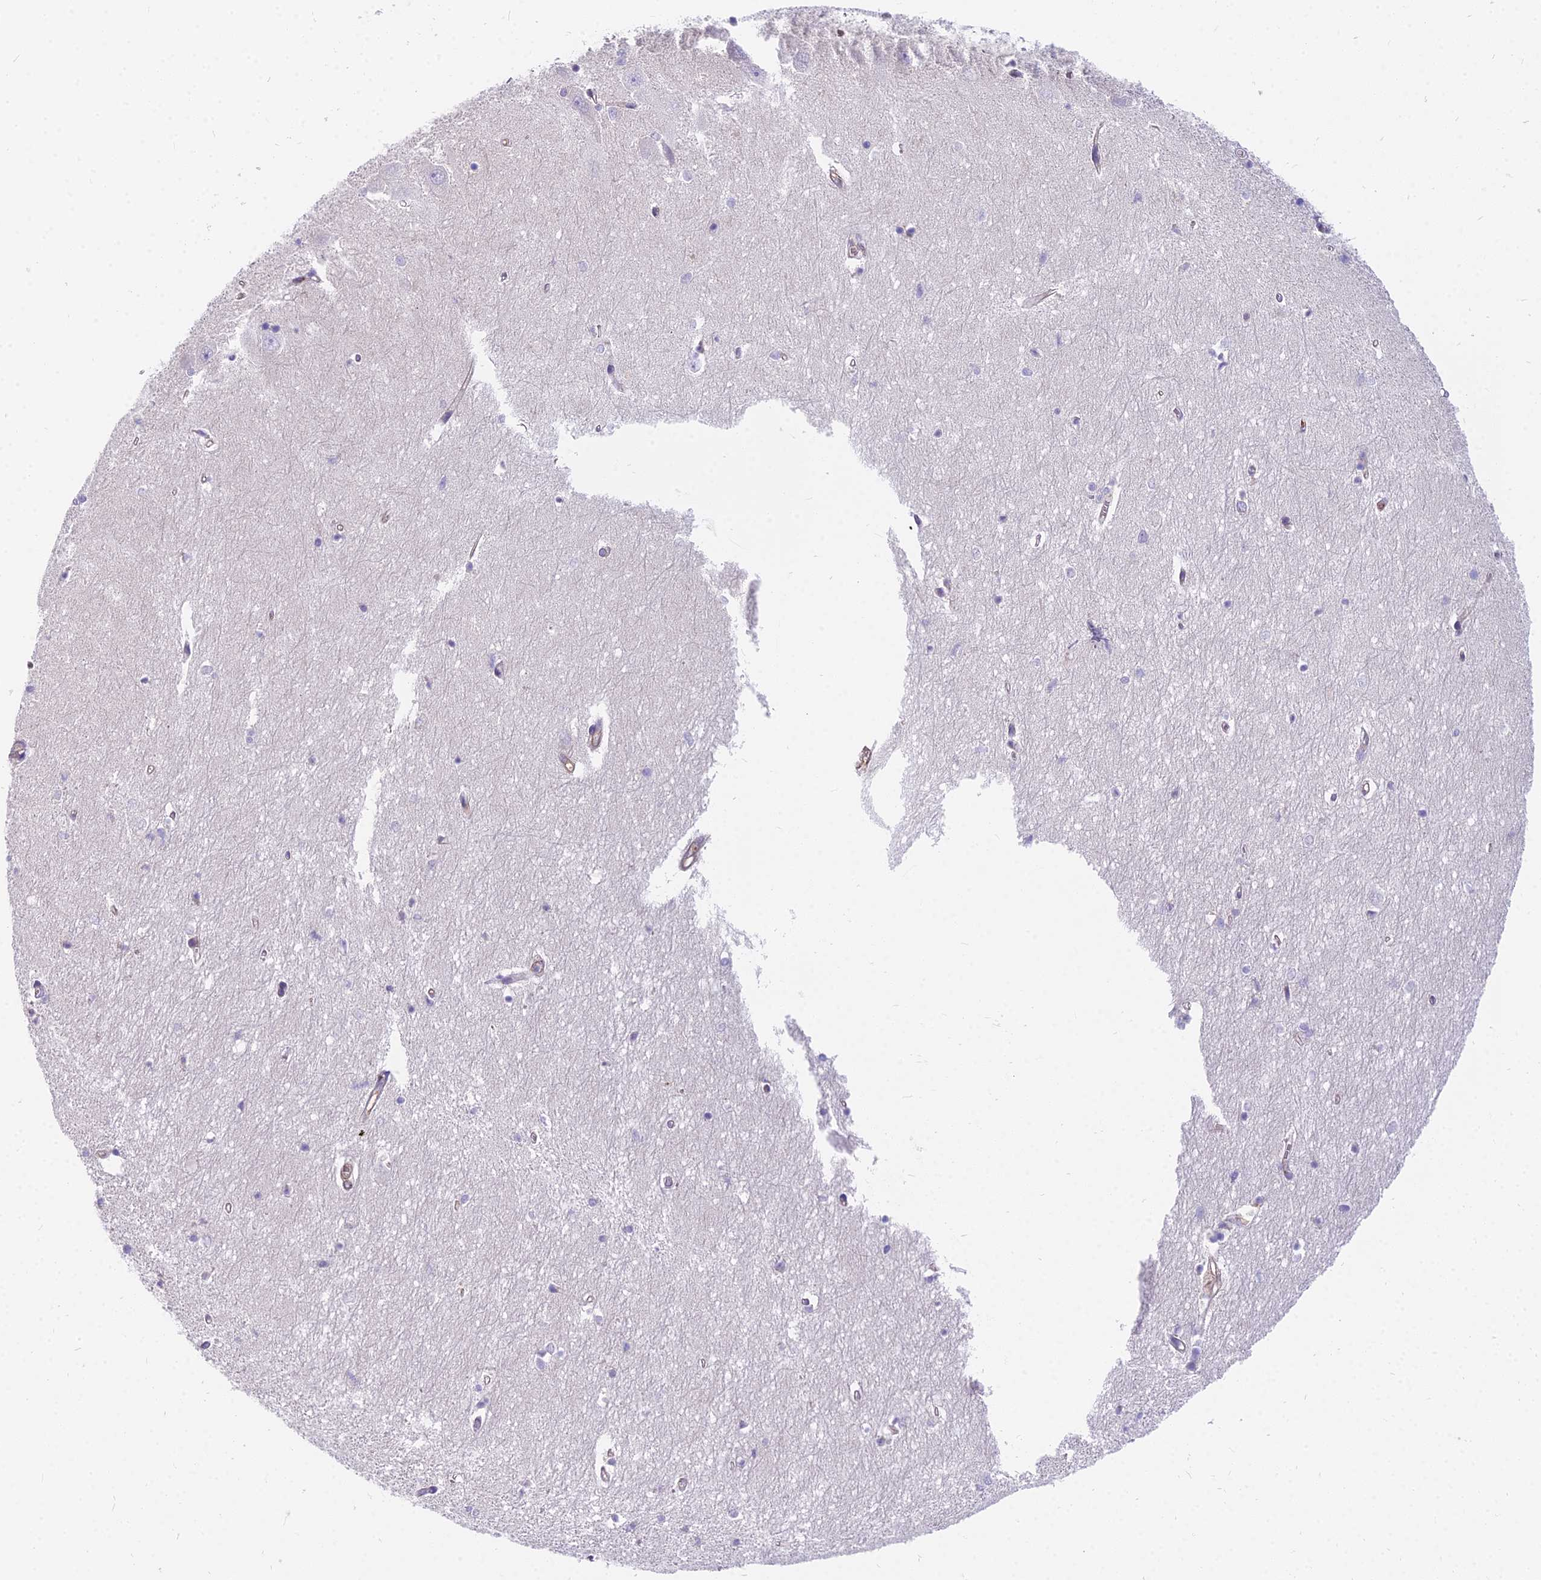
{"staining": {"intensity": "negative", "quantity": "none", "location": "none"}, "tissue": "hippocampus", "cell_type": "Glial cells", "image_type": "normal", "snomed": [{"axis": "morphology", "description": "Normal tissue, NOS"}, {"axis": "topography", "description": "Hippocampus"}], "caption": "Glial cells show no significant expression in normal hippocampus. Nuclei are stained in blue.", "gene": "HLA", "patient": {"sex": "female", "age": 64}}